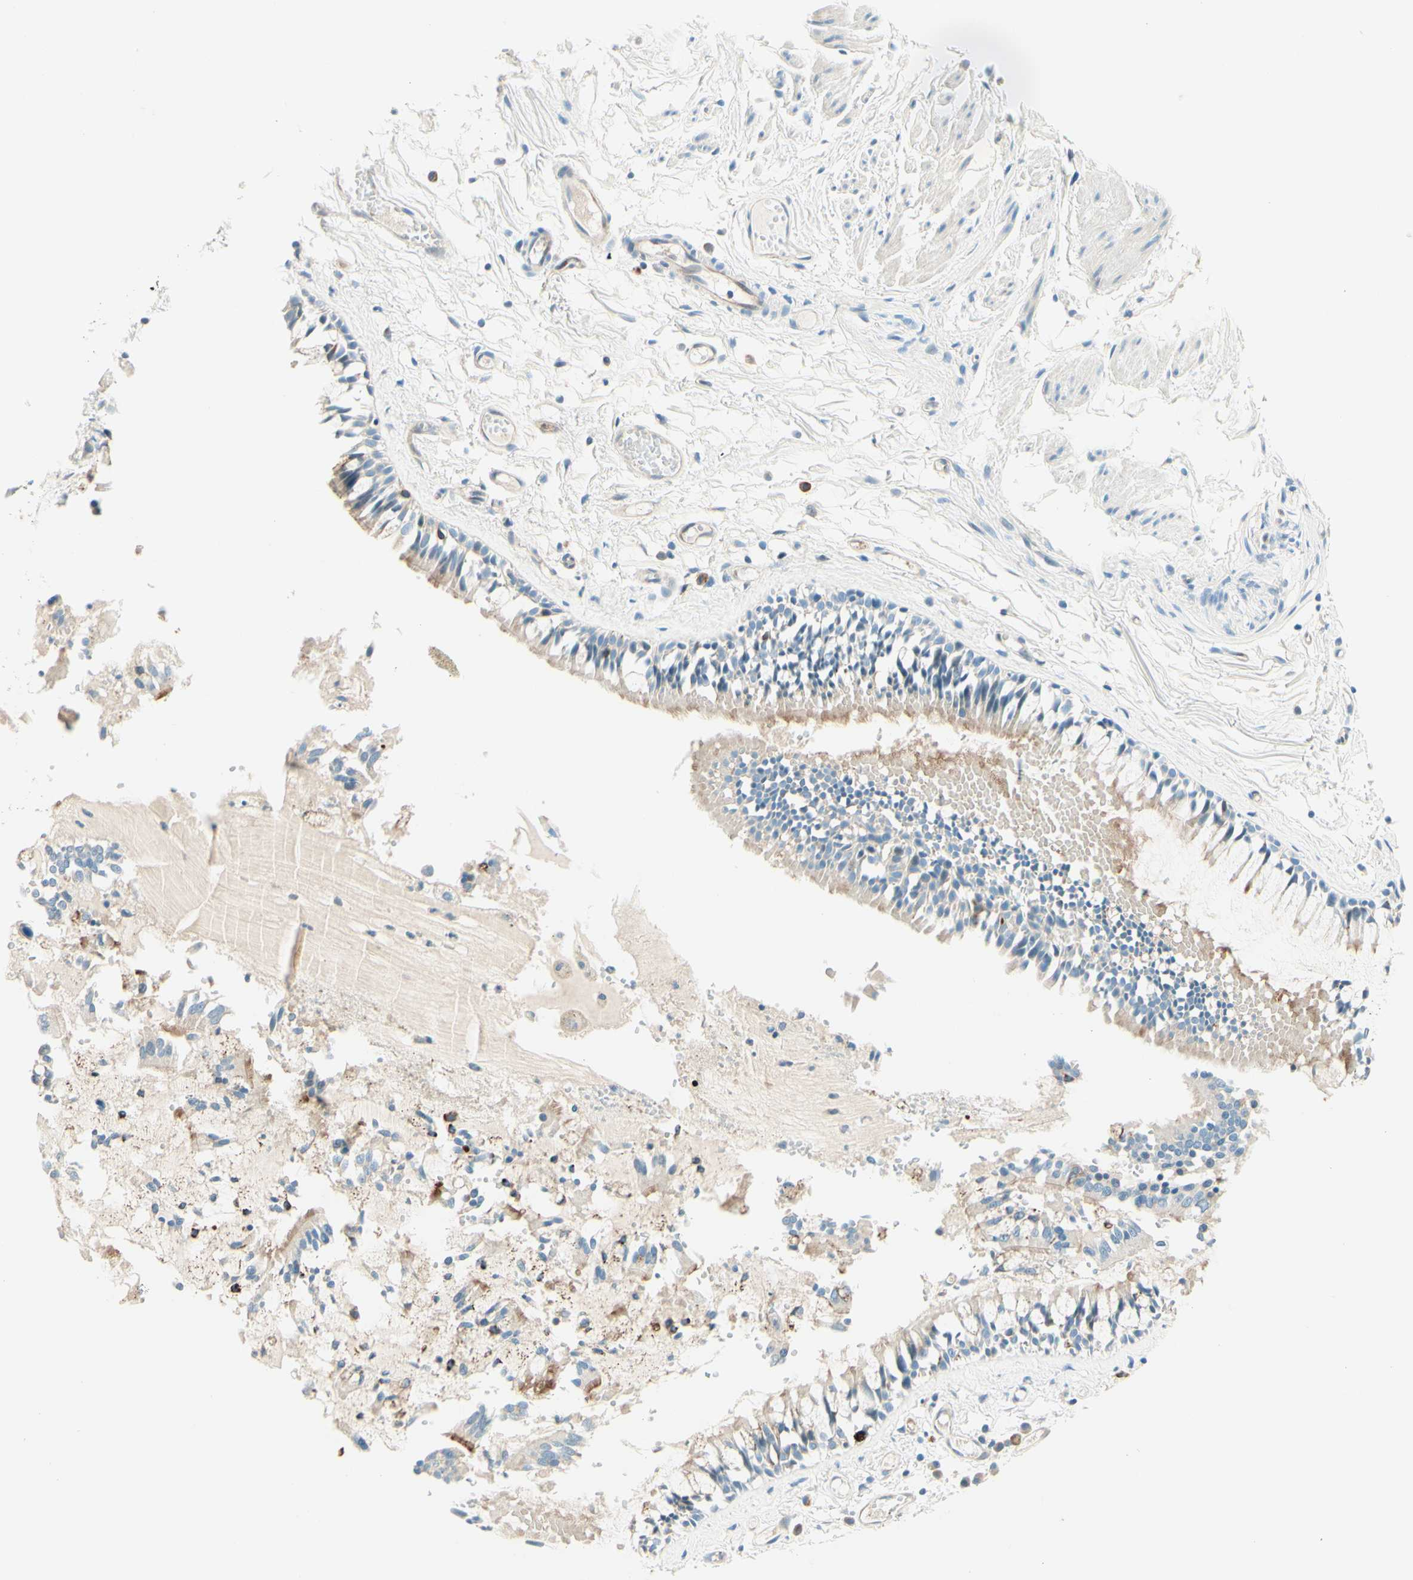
{"staining": {"intensity": "weak", "quantity": "25%-75%", "location": "cytoplasmic/membranous"}, "tissue": "bronchus", "cell_type": "Respiratory epithelial cells", "image_type": "normal", "snomed": [{"axis": "morphology", "description": "Normal tissue, NOS"}, {"axis": "morphology", "description": "Inflammation, NOS"}, {"axis": "topography", "description": "Cartilage tissue"}, {"axis": "topography", "description": "Lung"}], "caption": "Immunohistochemical staining of benign bronchus shows weak cytoplasmic/membranous protein expression in approximately 25%-75% of respiratory epithelial cells.", "gene": "TAOK2", "patient": {"sex": "male", "age": 71}}